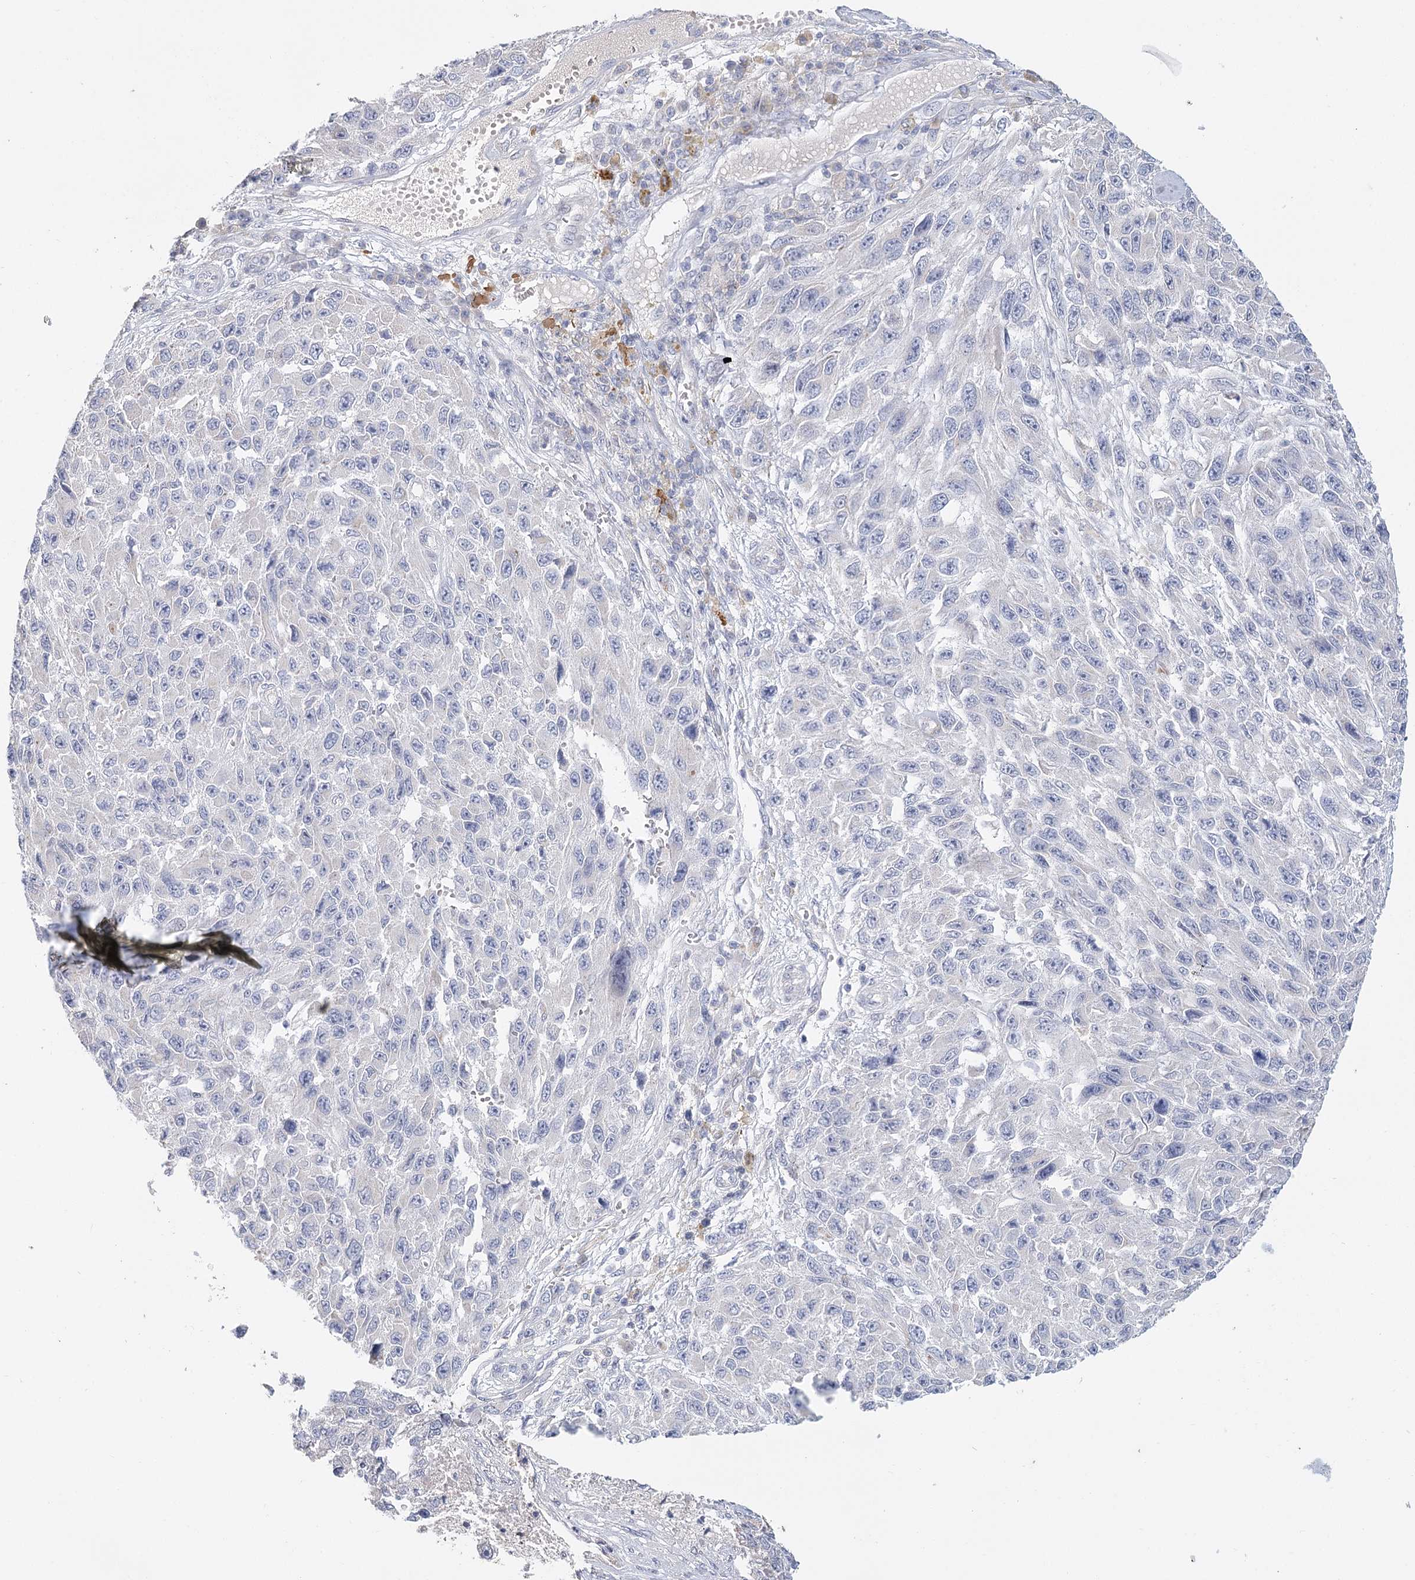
{"staining": {"intensity": "negative", "quantity": "none", "location": "none"}, "tissue": "melanoma", "cell_type": "Tumor cells", "image_type": "cancer", "snomed": [{"axis": "morphology", "description": "Normal tissue, NOS"}, {"axis": "morphology", "description": "Malignant melanoma, NOS"}, {"axis": "topography", "description": "Skin"}], "caption": "Tumor cells are negative for brown protein staining in melanoma.", "gene": "ARHGAP44", "patient": {"sex": "female", "age": 96}}